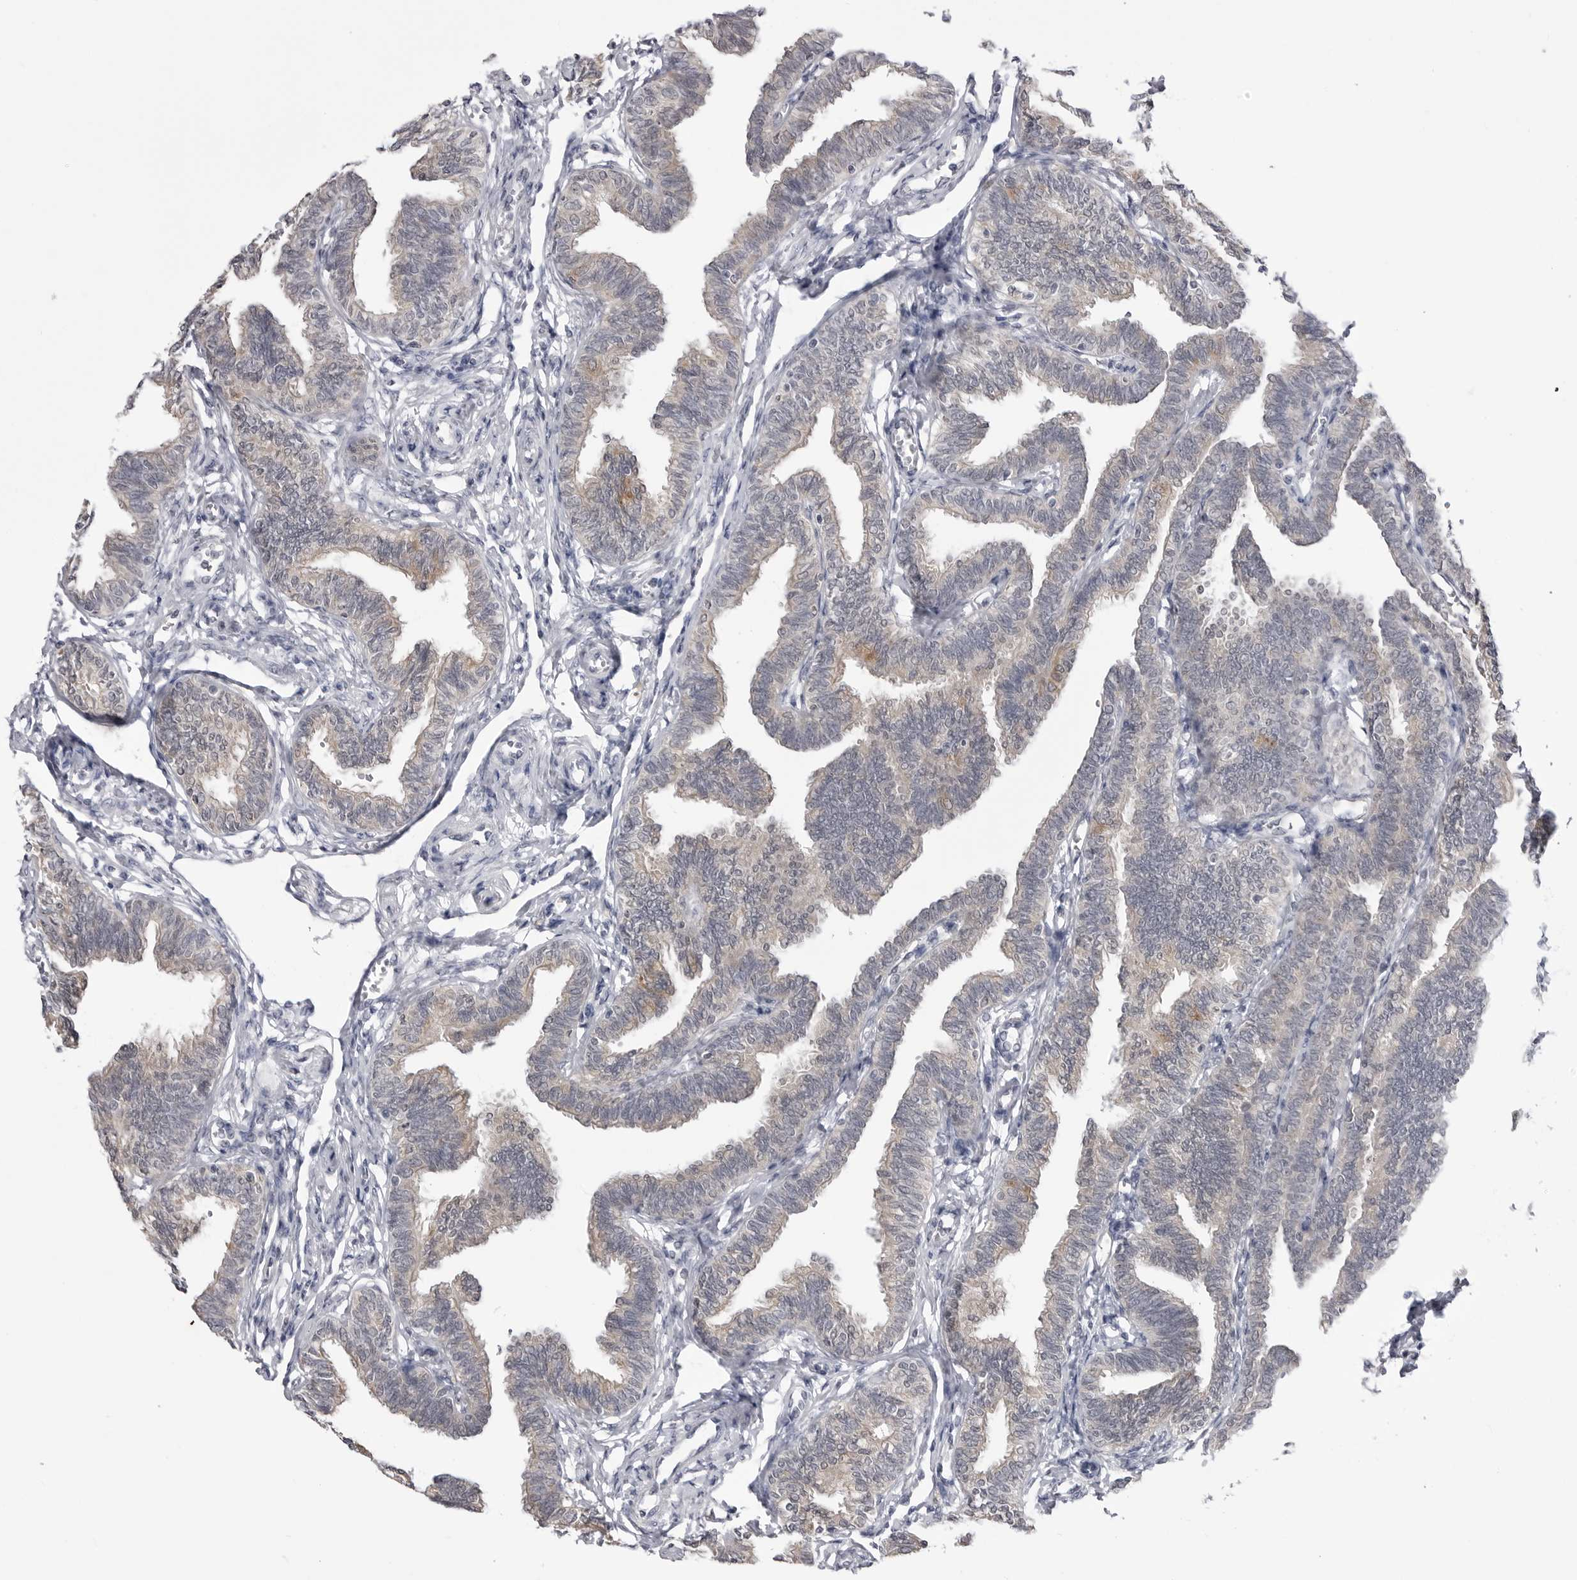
{"staining": {"intensity": "weak", "quantity": ">75%", "location": "cytoplasmic/membranous"}, "tissue": "fallopian tube", "cell_type": "Glandular cells", "image_type": "normal", "snomed": [{"axis": "morphology", "description": "Normal tissue, NOS"}, {"axis": "topography", "description": "Fallopian tube"}, {"axis": "topography", "description": "Ovary"}], "caption": "Protein analysis of normal fallopian tube displays weak cytoplasmic/membranous staining in approximately >75% of glandular cells.", "gene": "FH", "patient": {"sex": "female", "age": 23}}